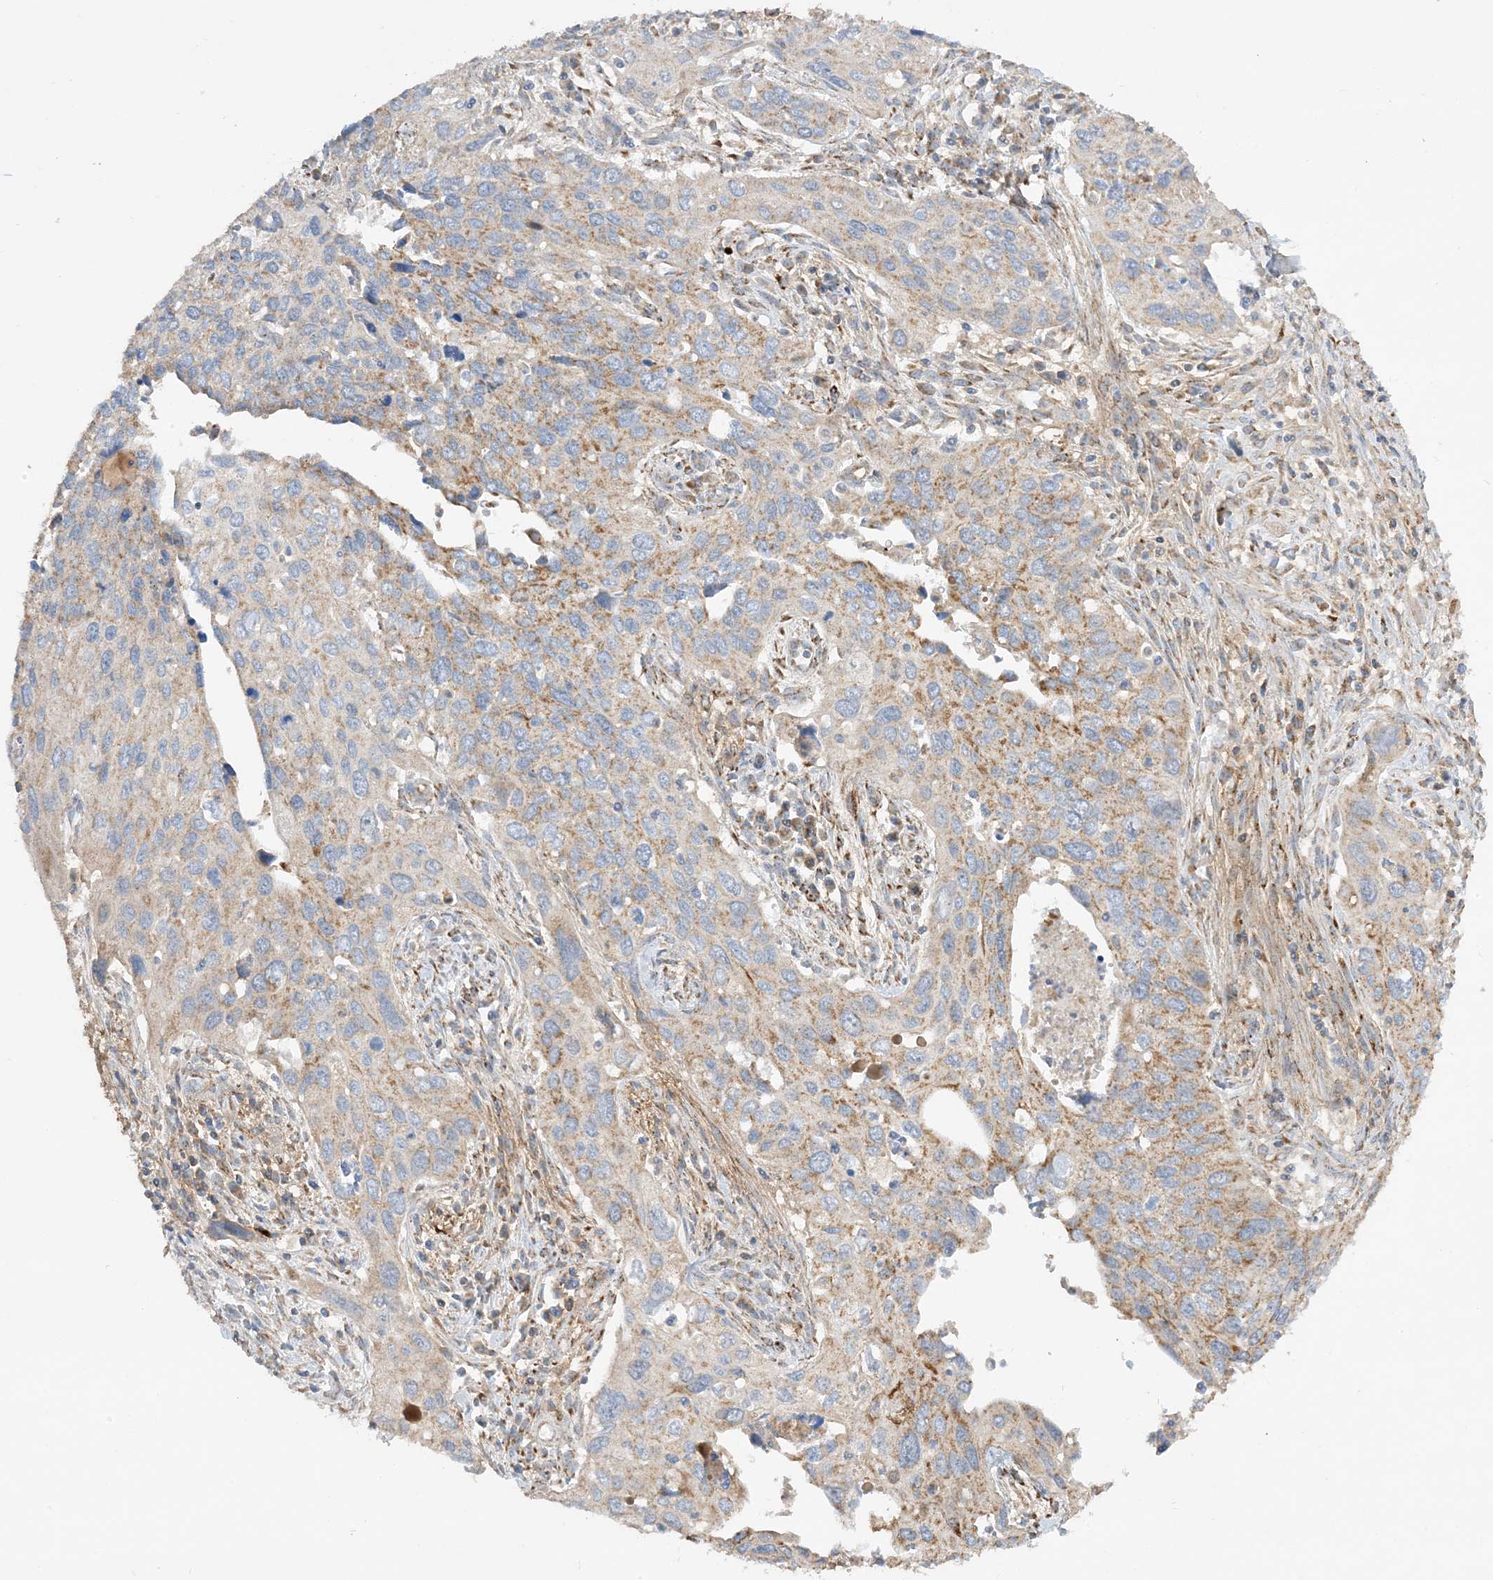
{"staining": {"intensity": "moderate", "quantity": "25%-75%", "location": "cytoplasmic/membranous"}, "tissue": "cervical cancer", "cell_type": "Tumor cells", "image_type": "cancer", "snomed": [{"axis": "morphology", "description": "Squamous cell carcinoma, NOS"}, {"axis": "topography", "description": "Cervix"}], "caption": "Approximately 25%-75% of tumor cells in human cervical squamous cell carcinoma show moderate cytoplasmic/membranous protein staining as visualized by brown immunohistochemical staining.", "gene": "NDUFAF3", "patient": {"sex": "female", "age": 55}}